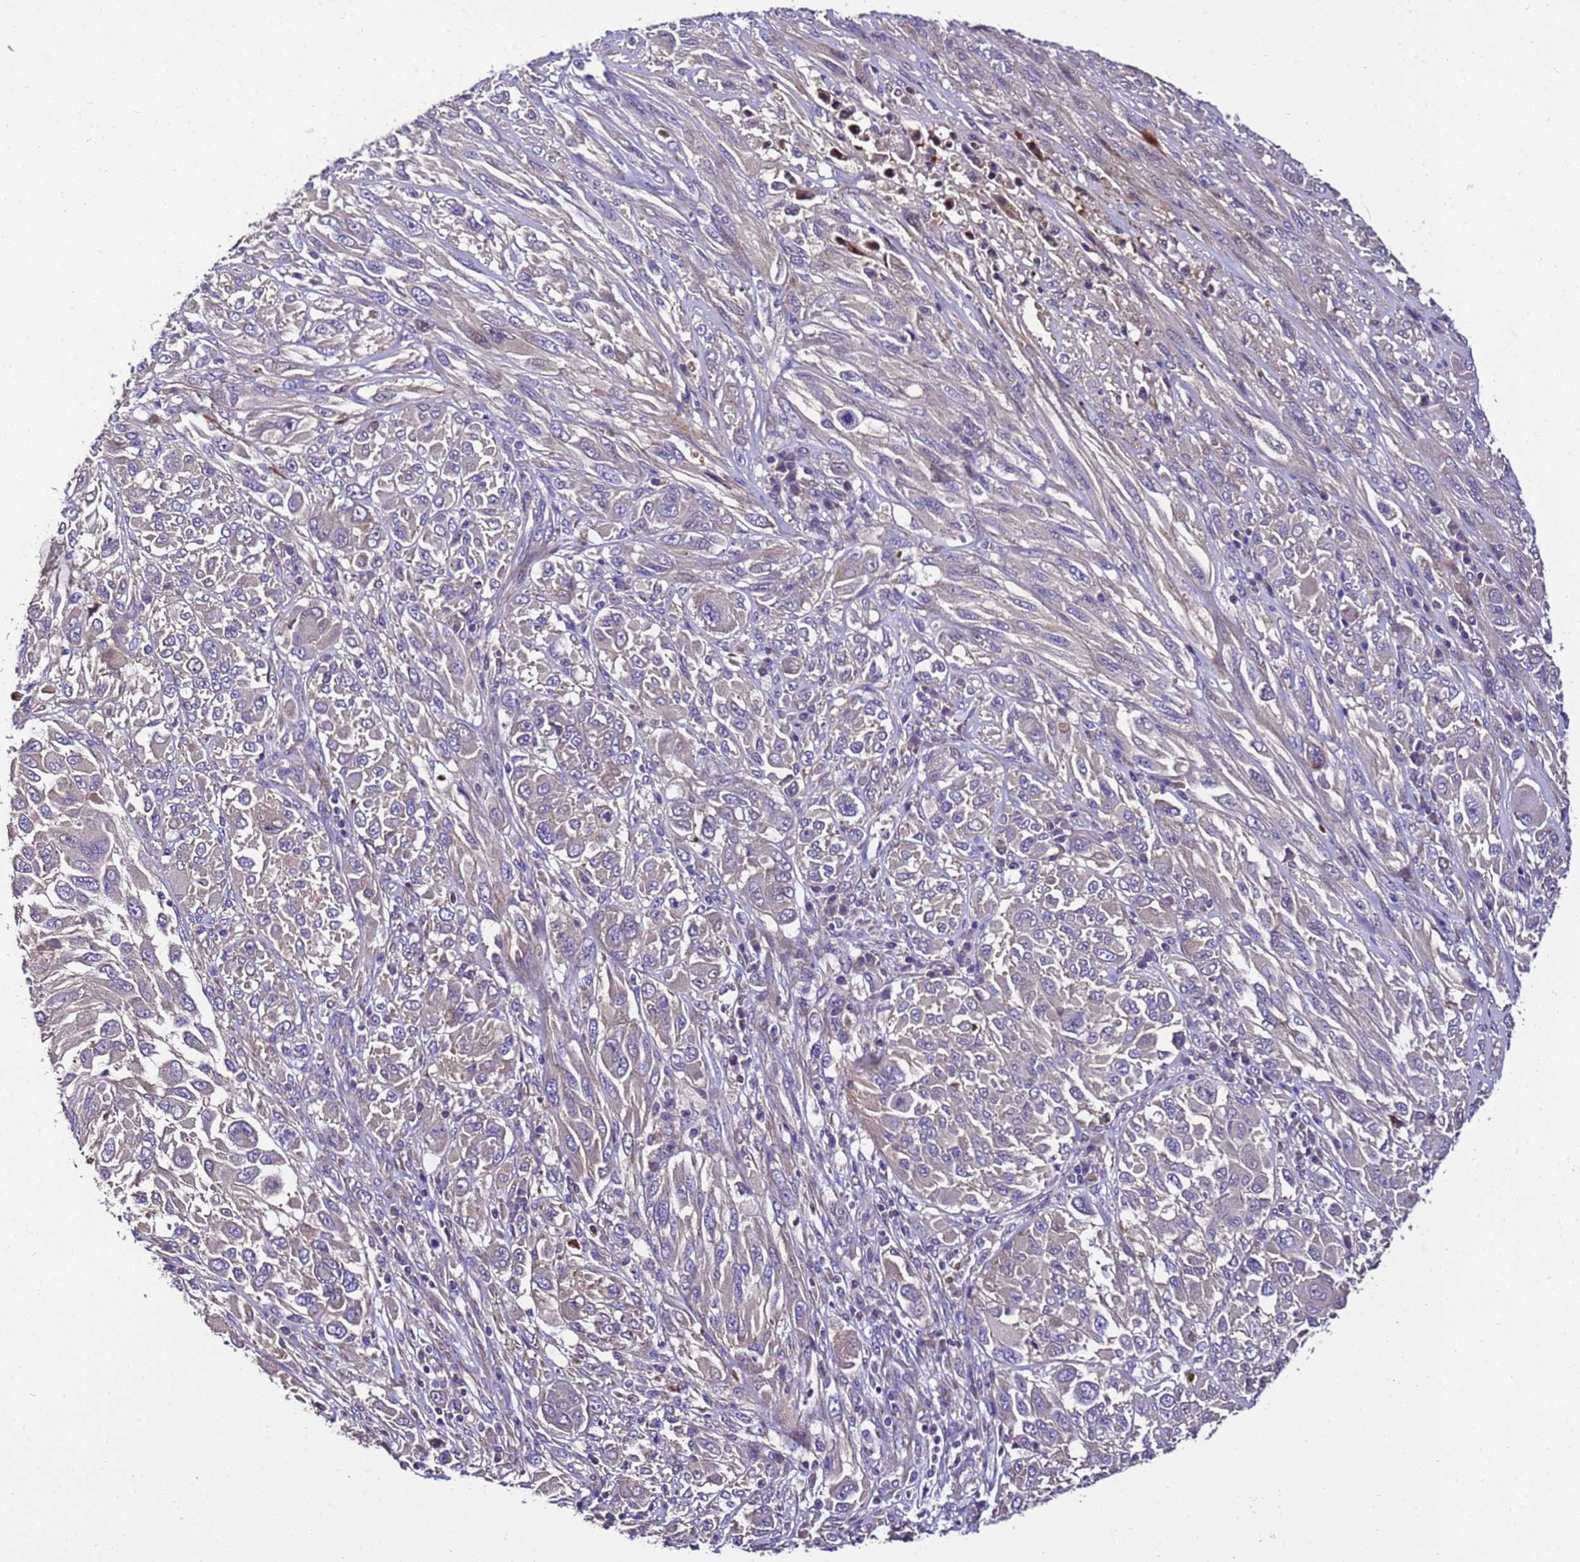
{"staining": {"intensity": "negative", "quantity": "none", "location": "none"}, "tissue": "melanoma", "cell_type": "Tumor cells", "image_type": "cancer", "snomed": [{"axis": "morphology", "description": "Malignant melanoma, NOS"}, {"axis": "topography", "description": "Skin"}], "caption": "Tumor cells are negative for brown protein staining in melanoma.", "gene": "ZNF417", "patient": {"sex": "female", "age": 91}}